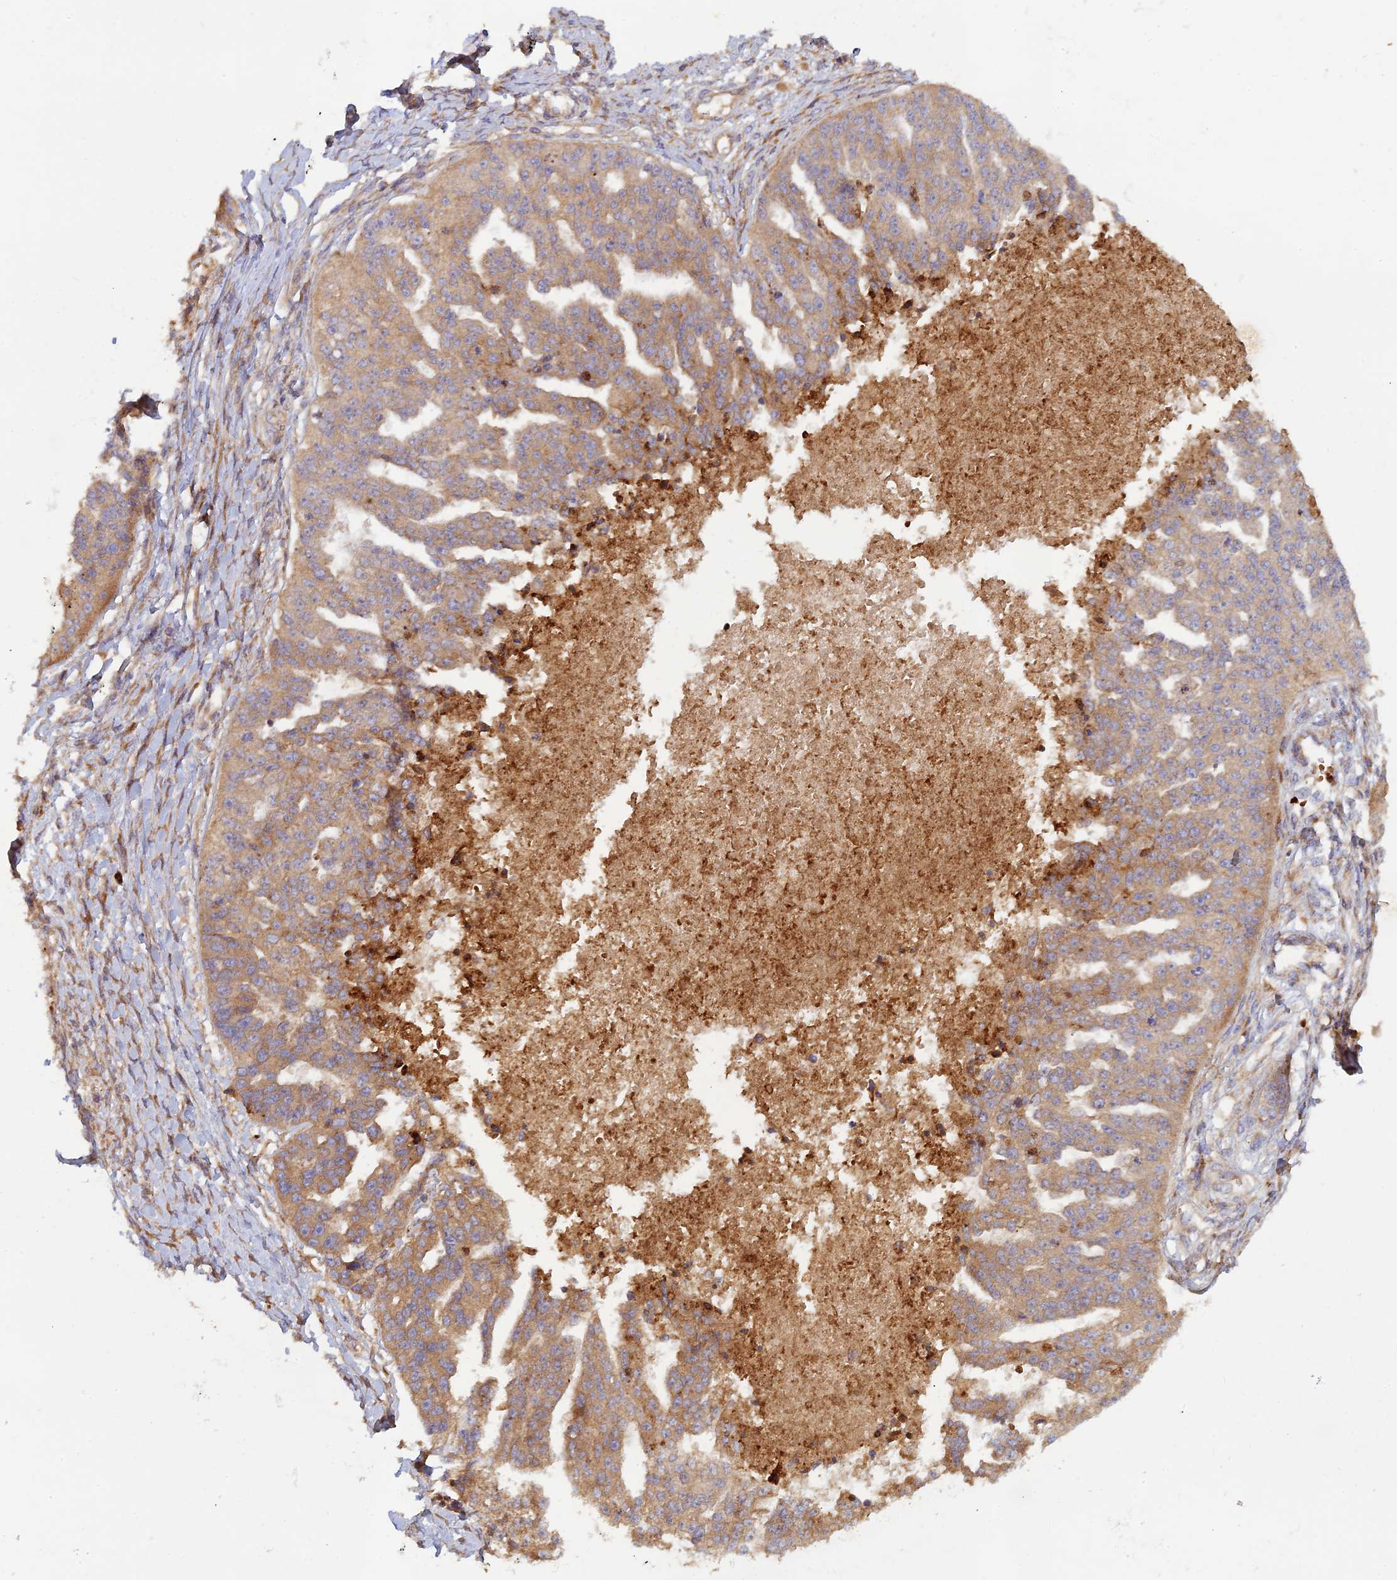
{"staining": {"intensity": "moderate", "quantity": ">75%", "location": "cytoplasmic/membranous"}, "tissue": "ovarian cancer", "cell_type": "Tumor cells", "image_type": "cancer", "snomed": [{"axis": "morphology", "description": "Cystadenocarcinoma, serous, NOS"}, {"axis": "topography", "description": "Ovary"}], "caption": "Immunohistochemical staining of human ovarian cancer reveals moderate cytoplasmic/membranous protein staining in approximately >75% of tumor cells.", "gene": "GMCL1", "patient": {"sex": "female", "age": 58}}